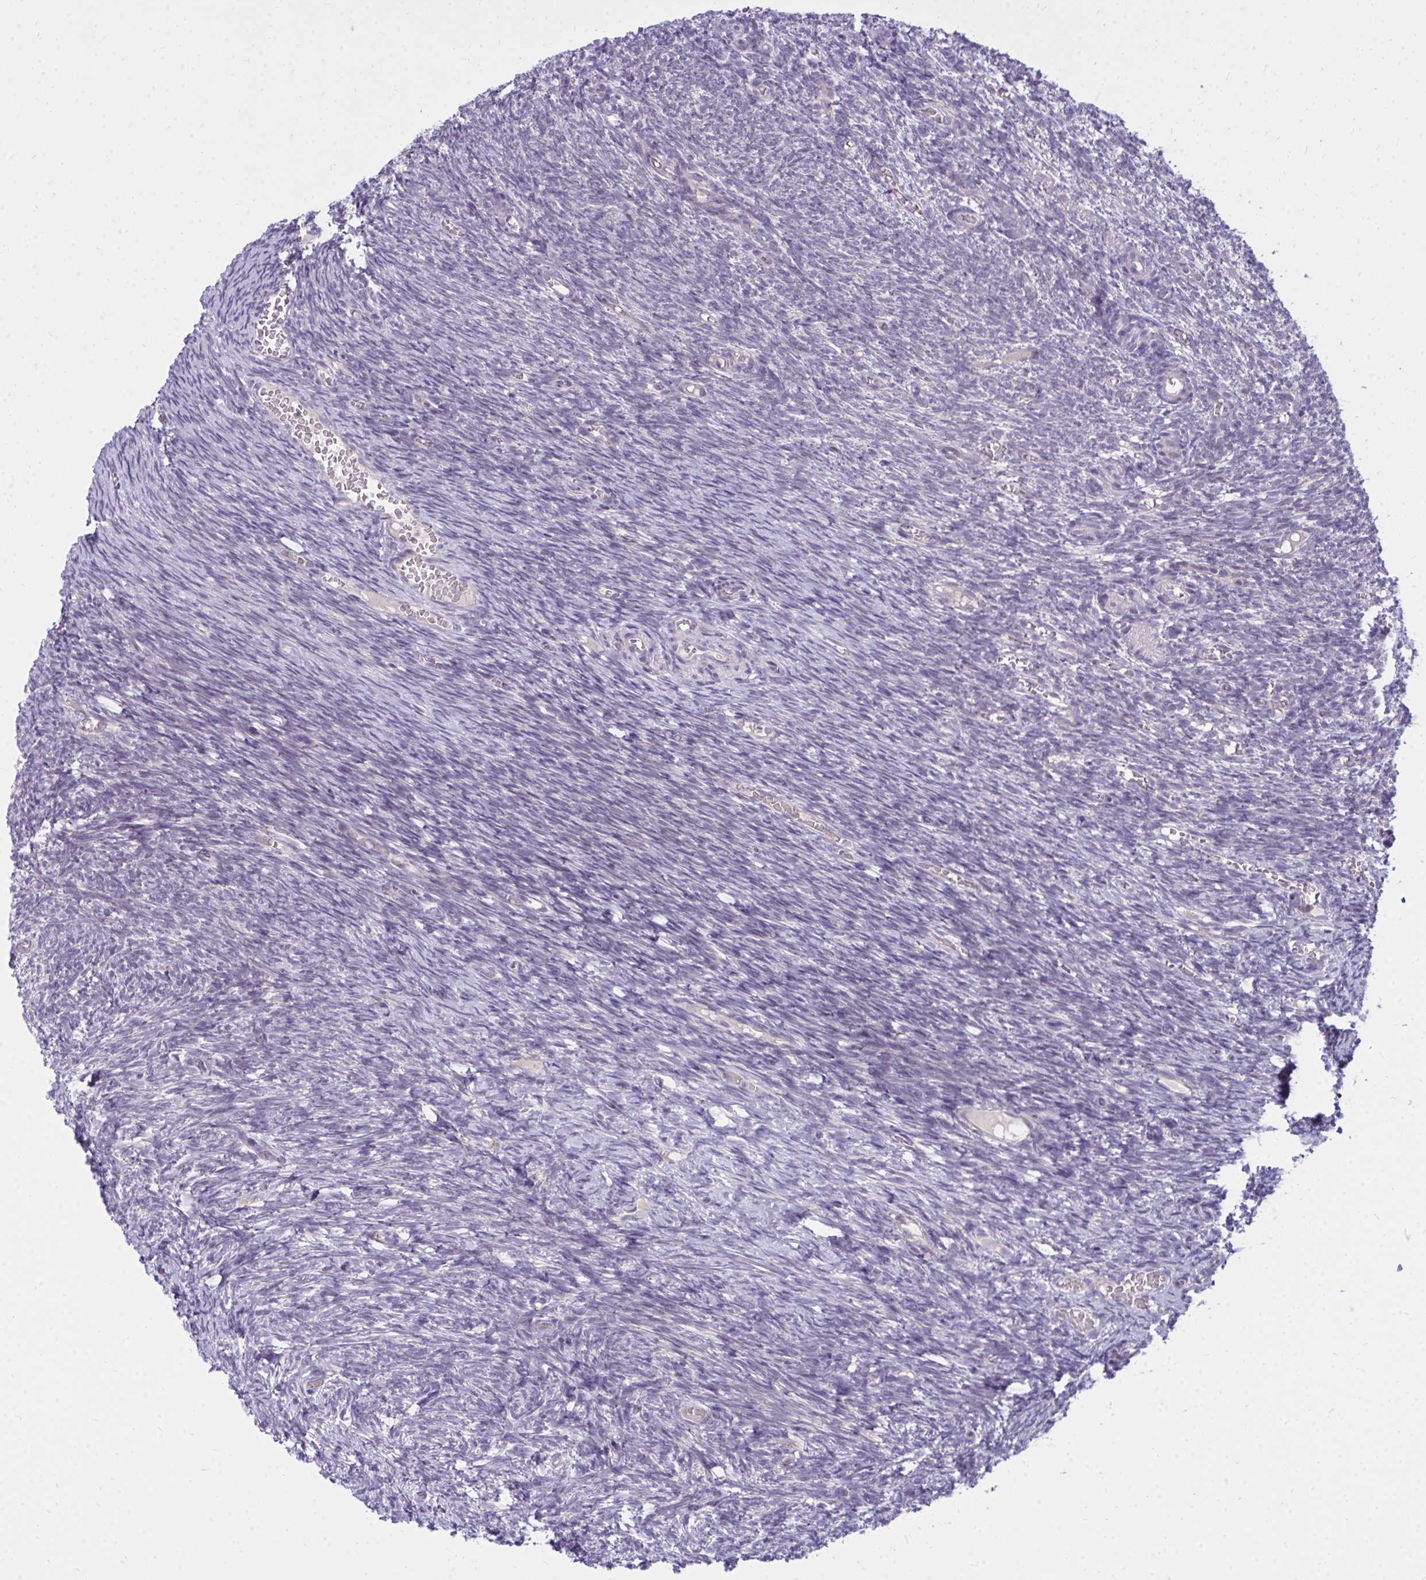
{"staining": {"intensity": "negative", "quantity": "none", "location": "none"}, "tissue": "ovary", "cell_type": "Follicle cells", "image_type": "normal", "snomed": [{"axis": "morphology", "description": "Normal tissue, NOS"}, {"axis": "topography", "description": "Ovary"}], "caption": "Immunohistochemistry (IHC) histopathology image of benign ovary stained for a protein (brown), which demonstrates no positivity in follicle cells.", "gene": "ZSCAN25", "patient": {"sex": "female", "age": 39}}